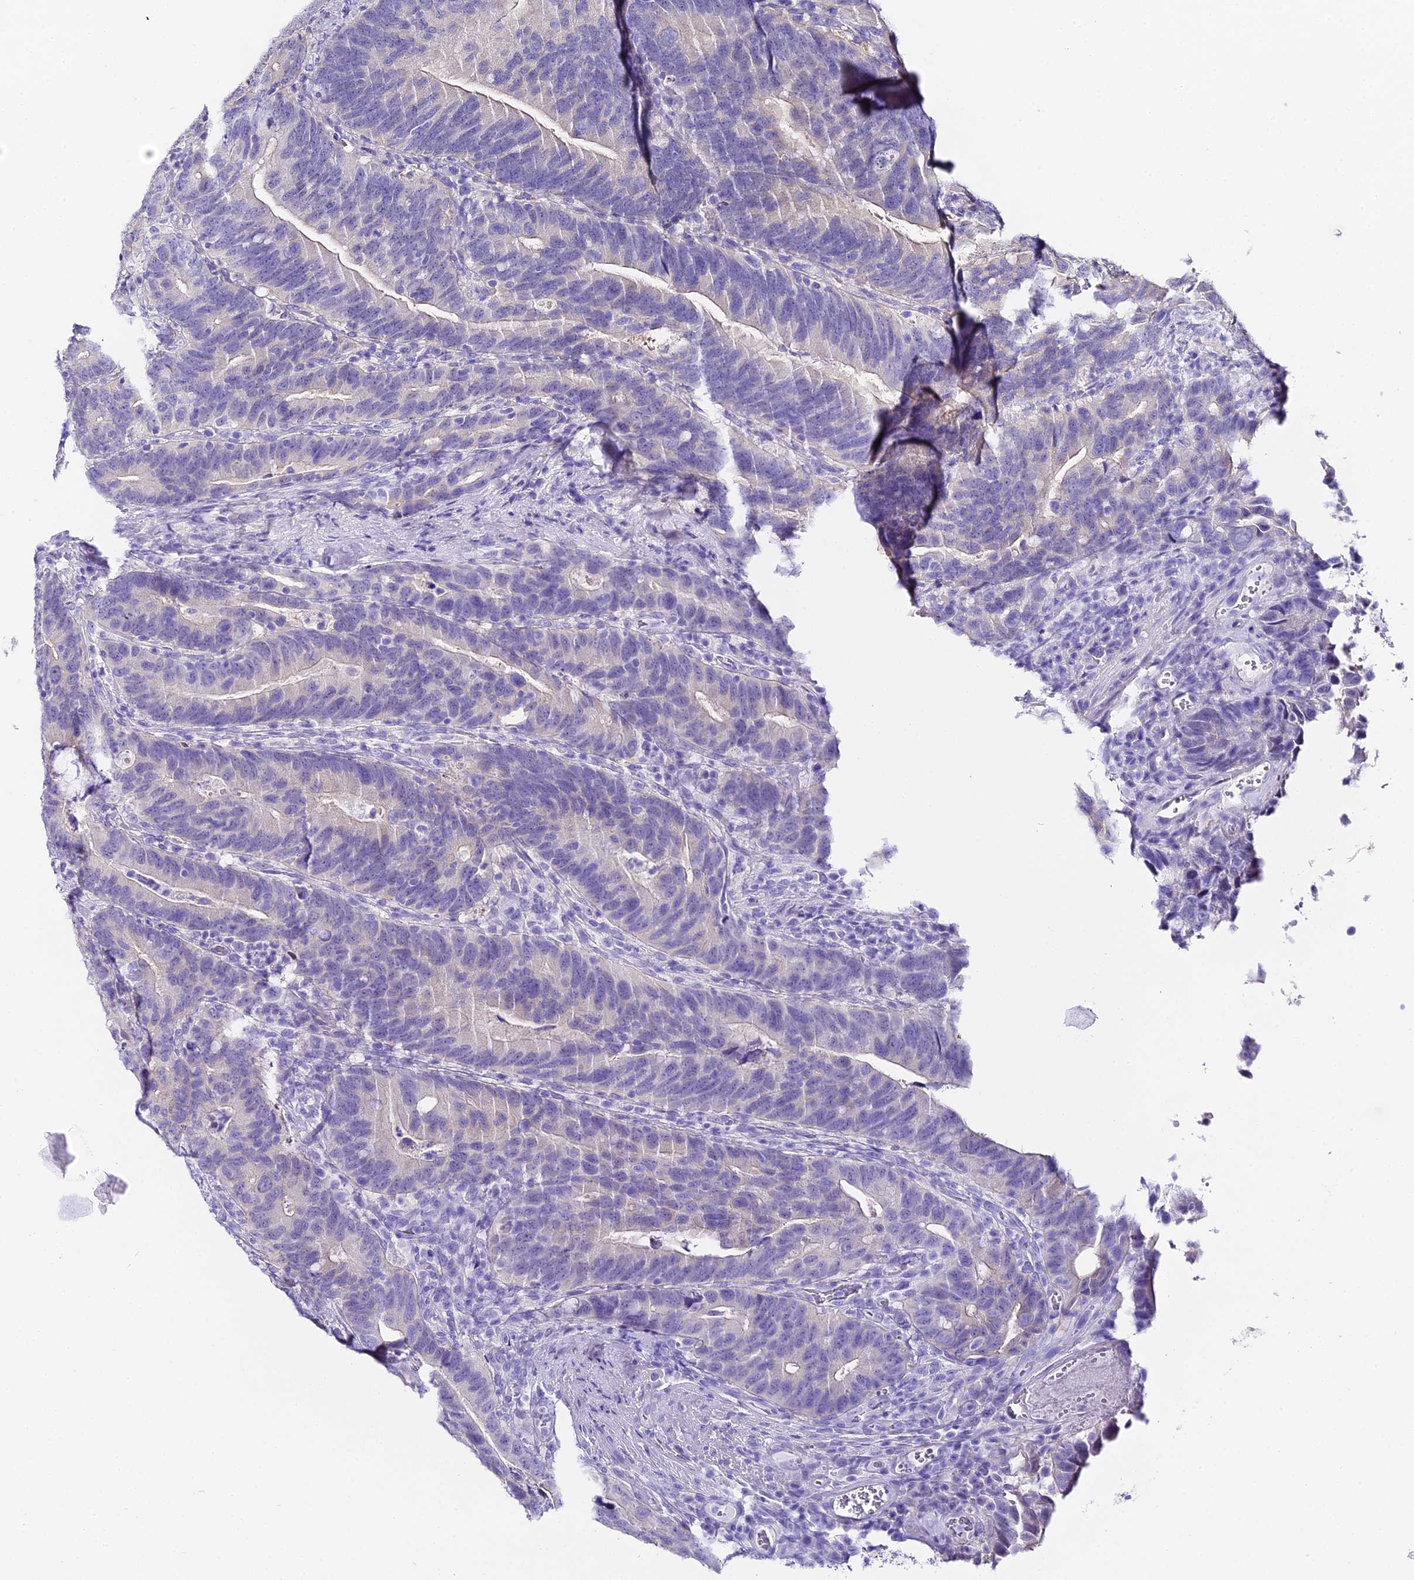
{"staining": {"intensity": "negative", "quantity": "none", "location": "none"}, "tissue": "colorectal cancer", "cell_type": "Tumor cells", "image_type": "cancer", "snomed": [{"axis": "morphology", "description": "Adenocarcinoma, NOS"}, {"axis": "topography", "description": "Colon"}], "caption": "DAB (3,3'-diaminobenzidine) immunohistochemical staining of human colorectal adenocarcinoma exhibits no significant expression in tumor cells.", "gene": "ABHD14A-ACY1", "patient": {"sex": "female", "age": 66}}